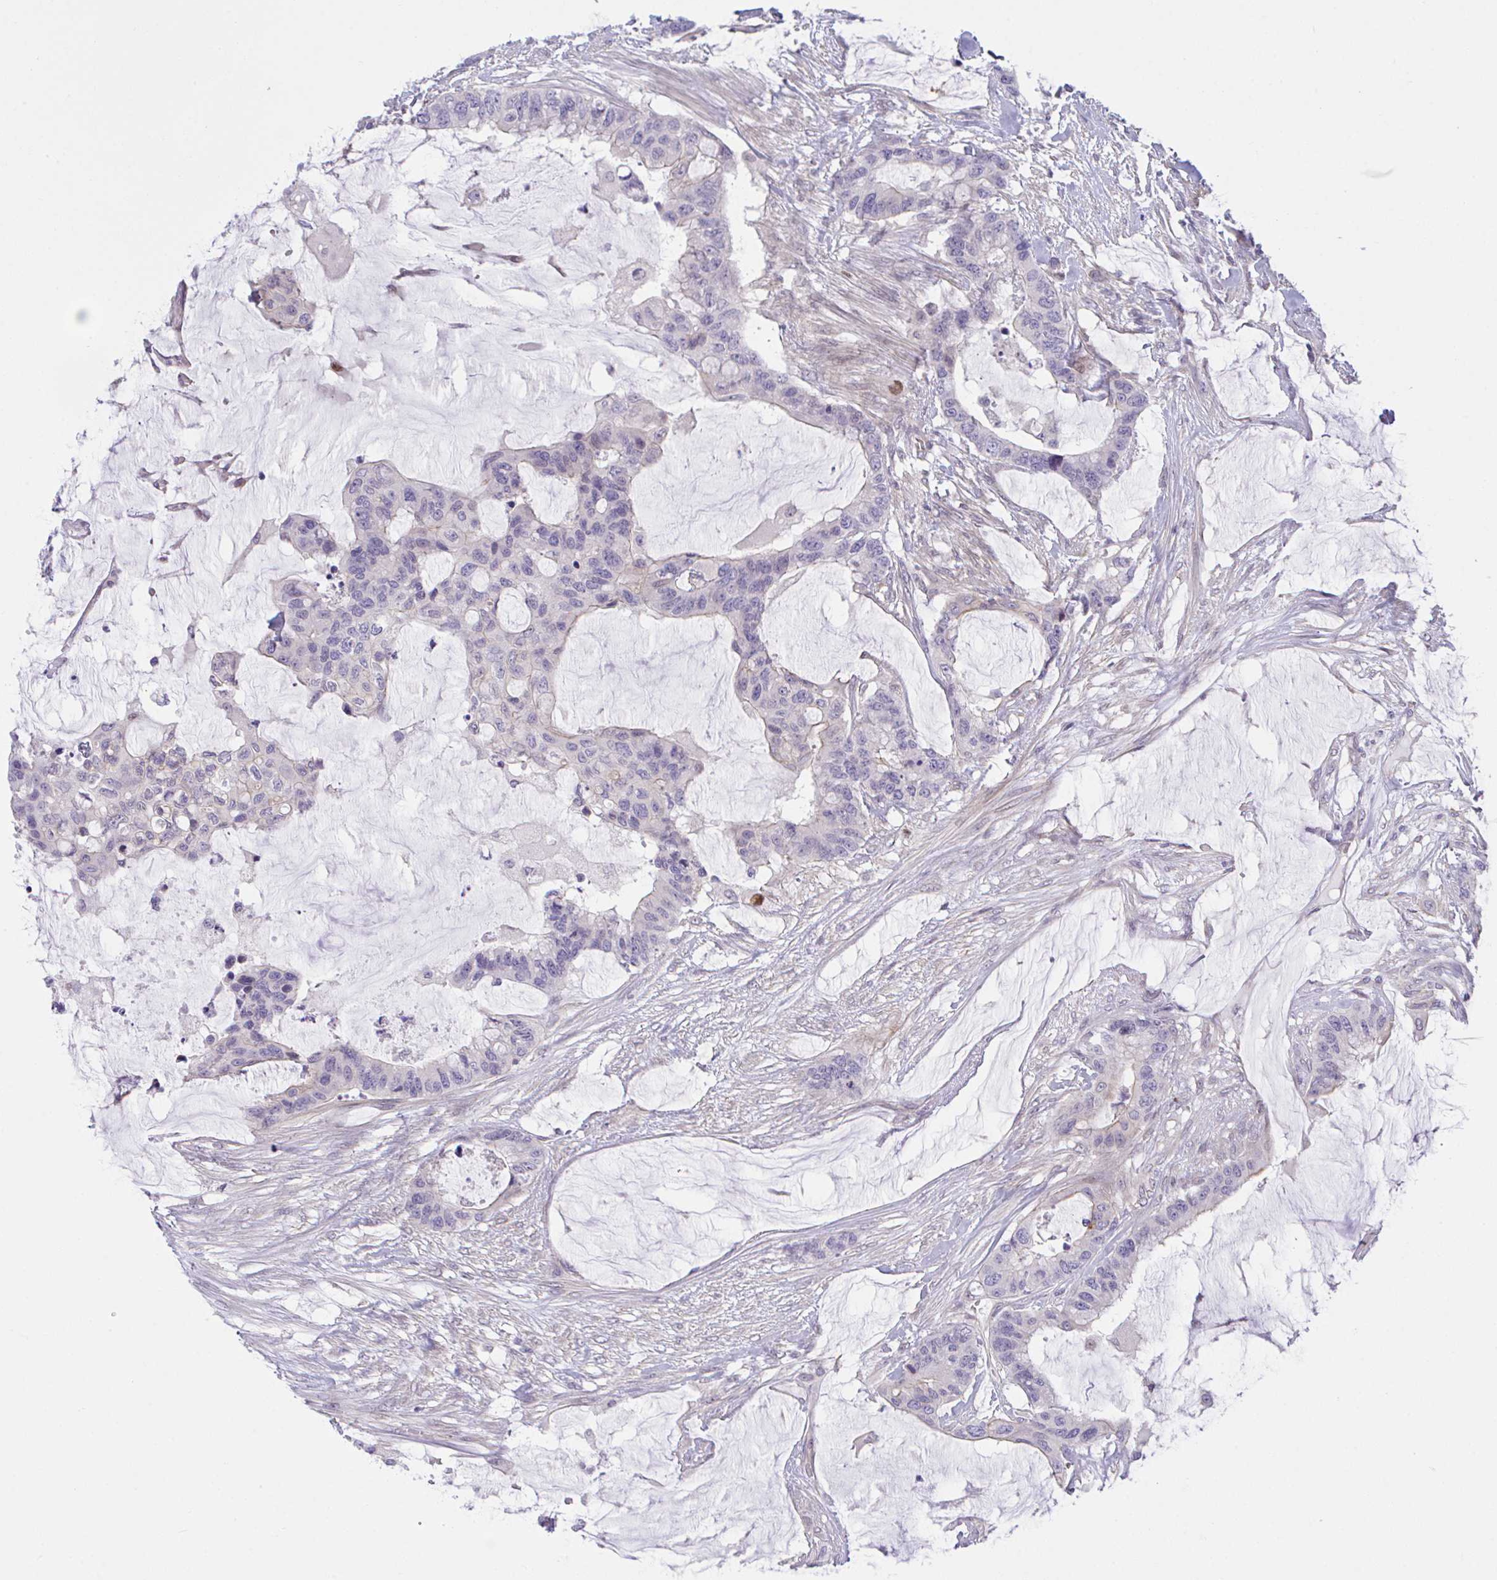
{"staining": {"intensity": "negative", "quantity": "none", "location": "none"}, "tissue": "colorectal cancer", "cell_type": "Tumor cells", "image_type": "cancer", "snomed": [{"axis": "morphology", "description": "Adenocarcinoma, NOS"}, {"axis": "topography", "description": "Rectum"}], "caption": "Tumor cells show no significant positivity in colorectal cancer (adenocarcinoma).", "gene": "ZBED3", "patient": {"sex": "female", "age": 59}}